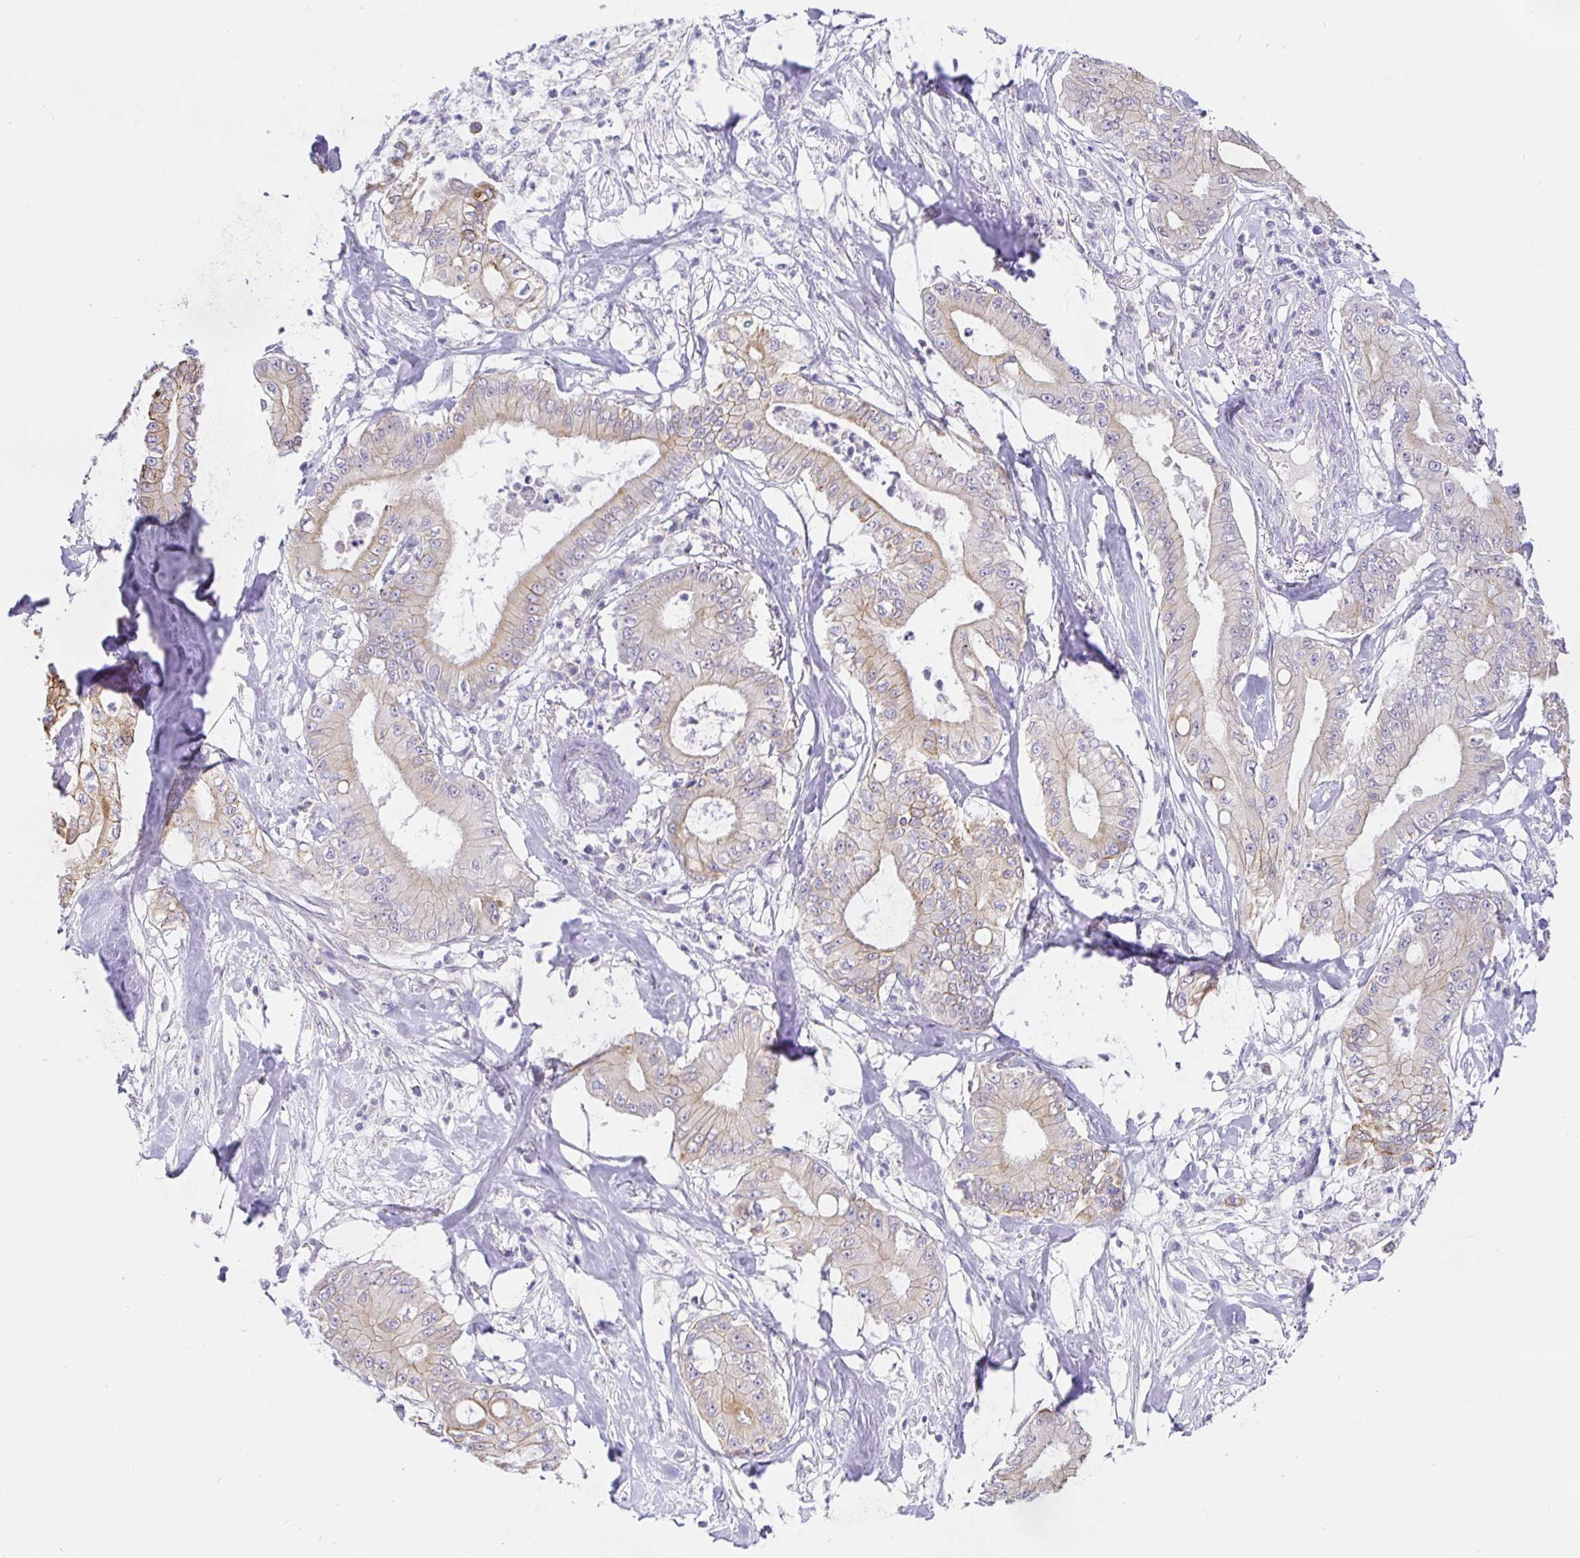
{"staining": {"intensity": "moderate", "quantity": "25%-75%", "location": "cytoplasmic/membranous"}, "tissue": "pancreatic cancer", "cell_type": "Tumor cells", "image_type": "cancer", "snomed": [{"axis": "morphology", "description": "Adenocarcinoma, NOS"}, {"axis": "topography", "description": "Pancreas"}], "caption": "IHC of human pancreatic cancer (adenocarcinoma) reveals medium levels of moderate cytoplasmic/membranous positivity in about 25%-75% of tumor cells.", "gene": "EZHIP", "patient": {"sex": "male", "age": 71}}